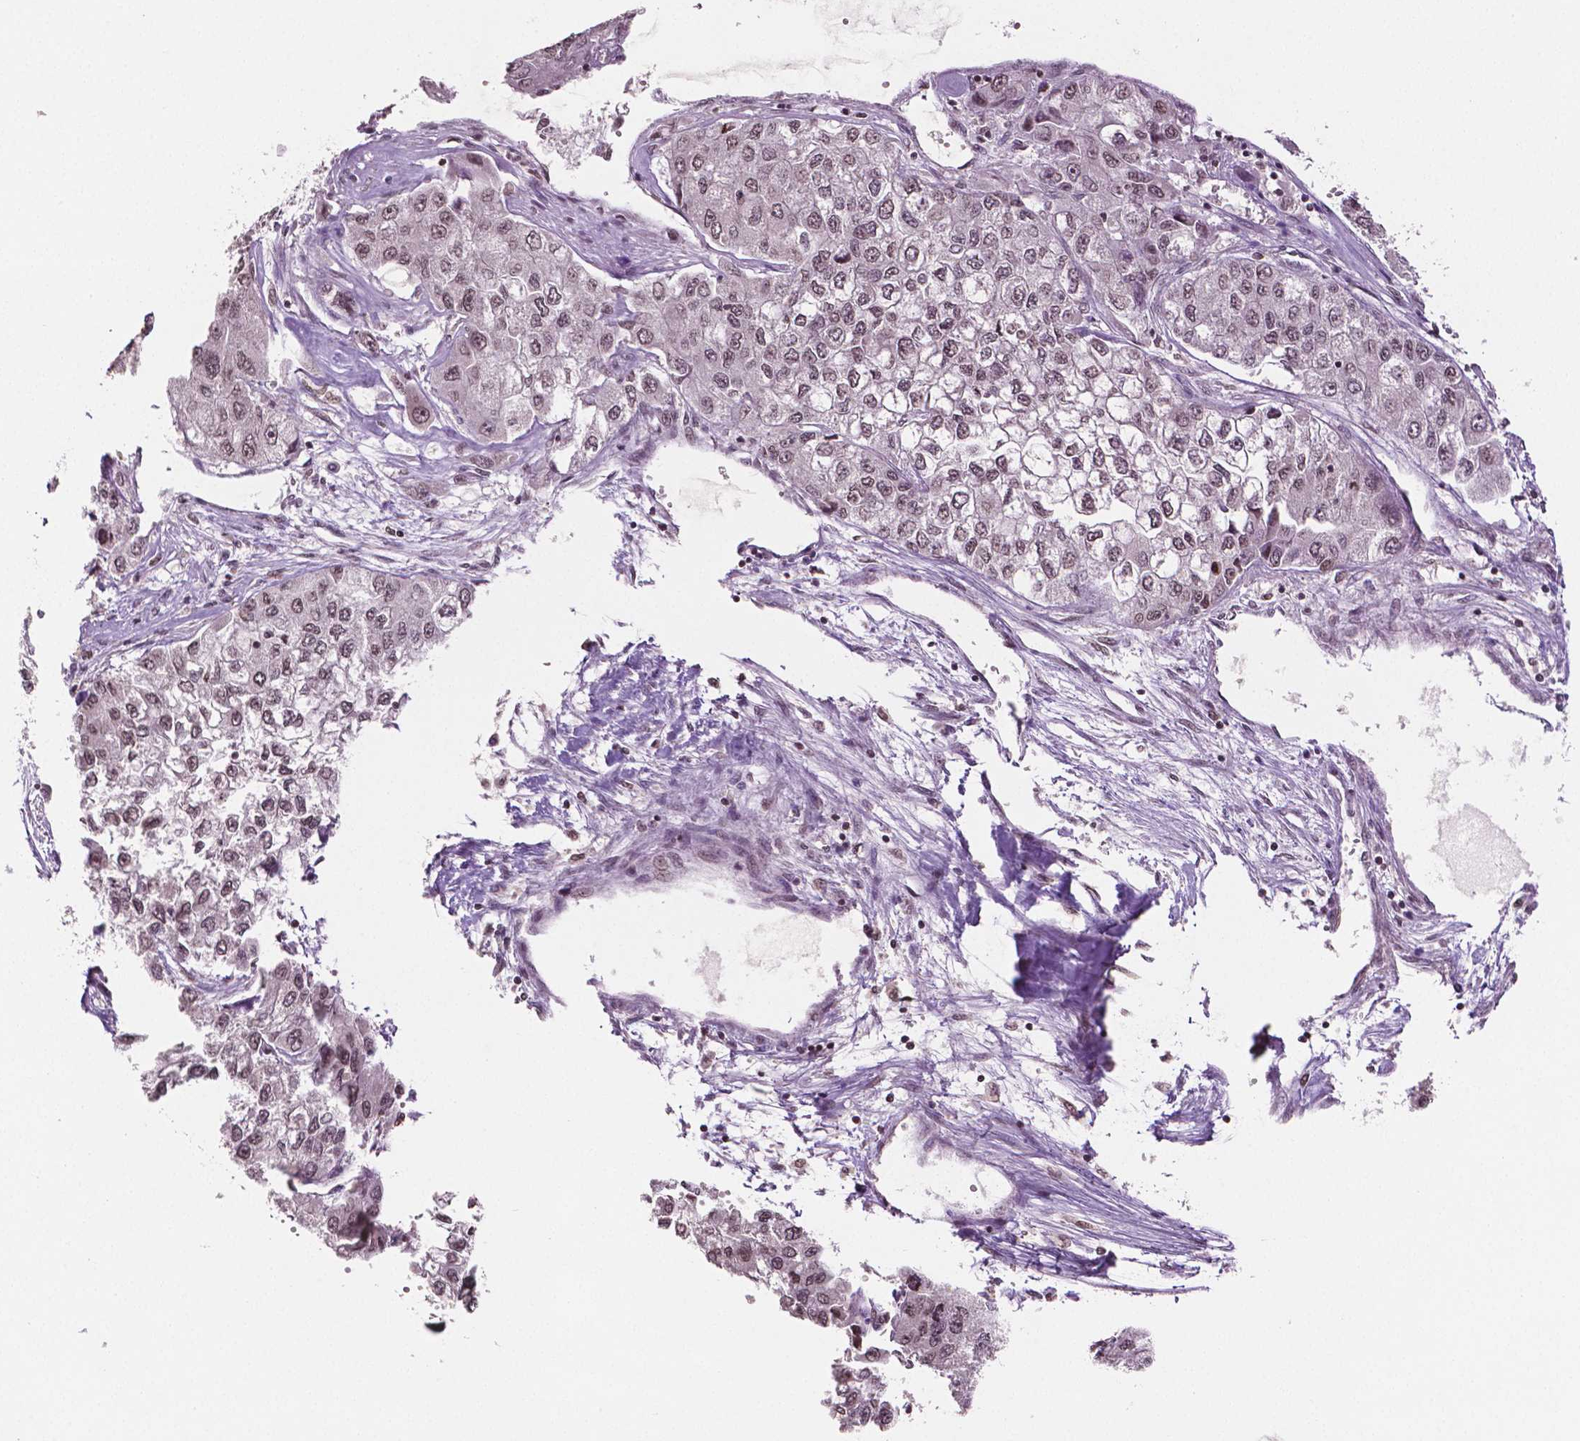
{"staining": {"intensity": "moderate", "quantity": ">75%", "location": "nuclear"}, "tissue": "liver cancer", "cell_type": "Tumor cells", "image_type": "cancer", "snomed": [{"axis": "morphology", "description": "Carcinoma, Hepatocellular, NOS"}, {"axis": "topography", "description": "Liver"}], "caption": "IHC of human liver cancer (hepatocellular carcinoma) shows medium levels of moderate nuclear expression in approximately >75% of tumor cells. (DAB (3,3'-diaminobenzidine) IHC with brightfield microscopy, high magnification).", "gene": "DEK", "patient": {"sex": "female", "age": 66}}